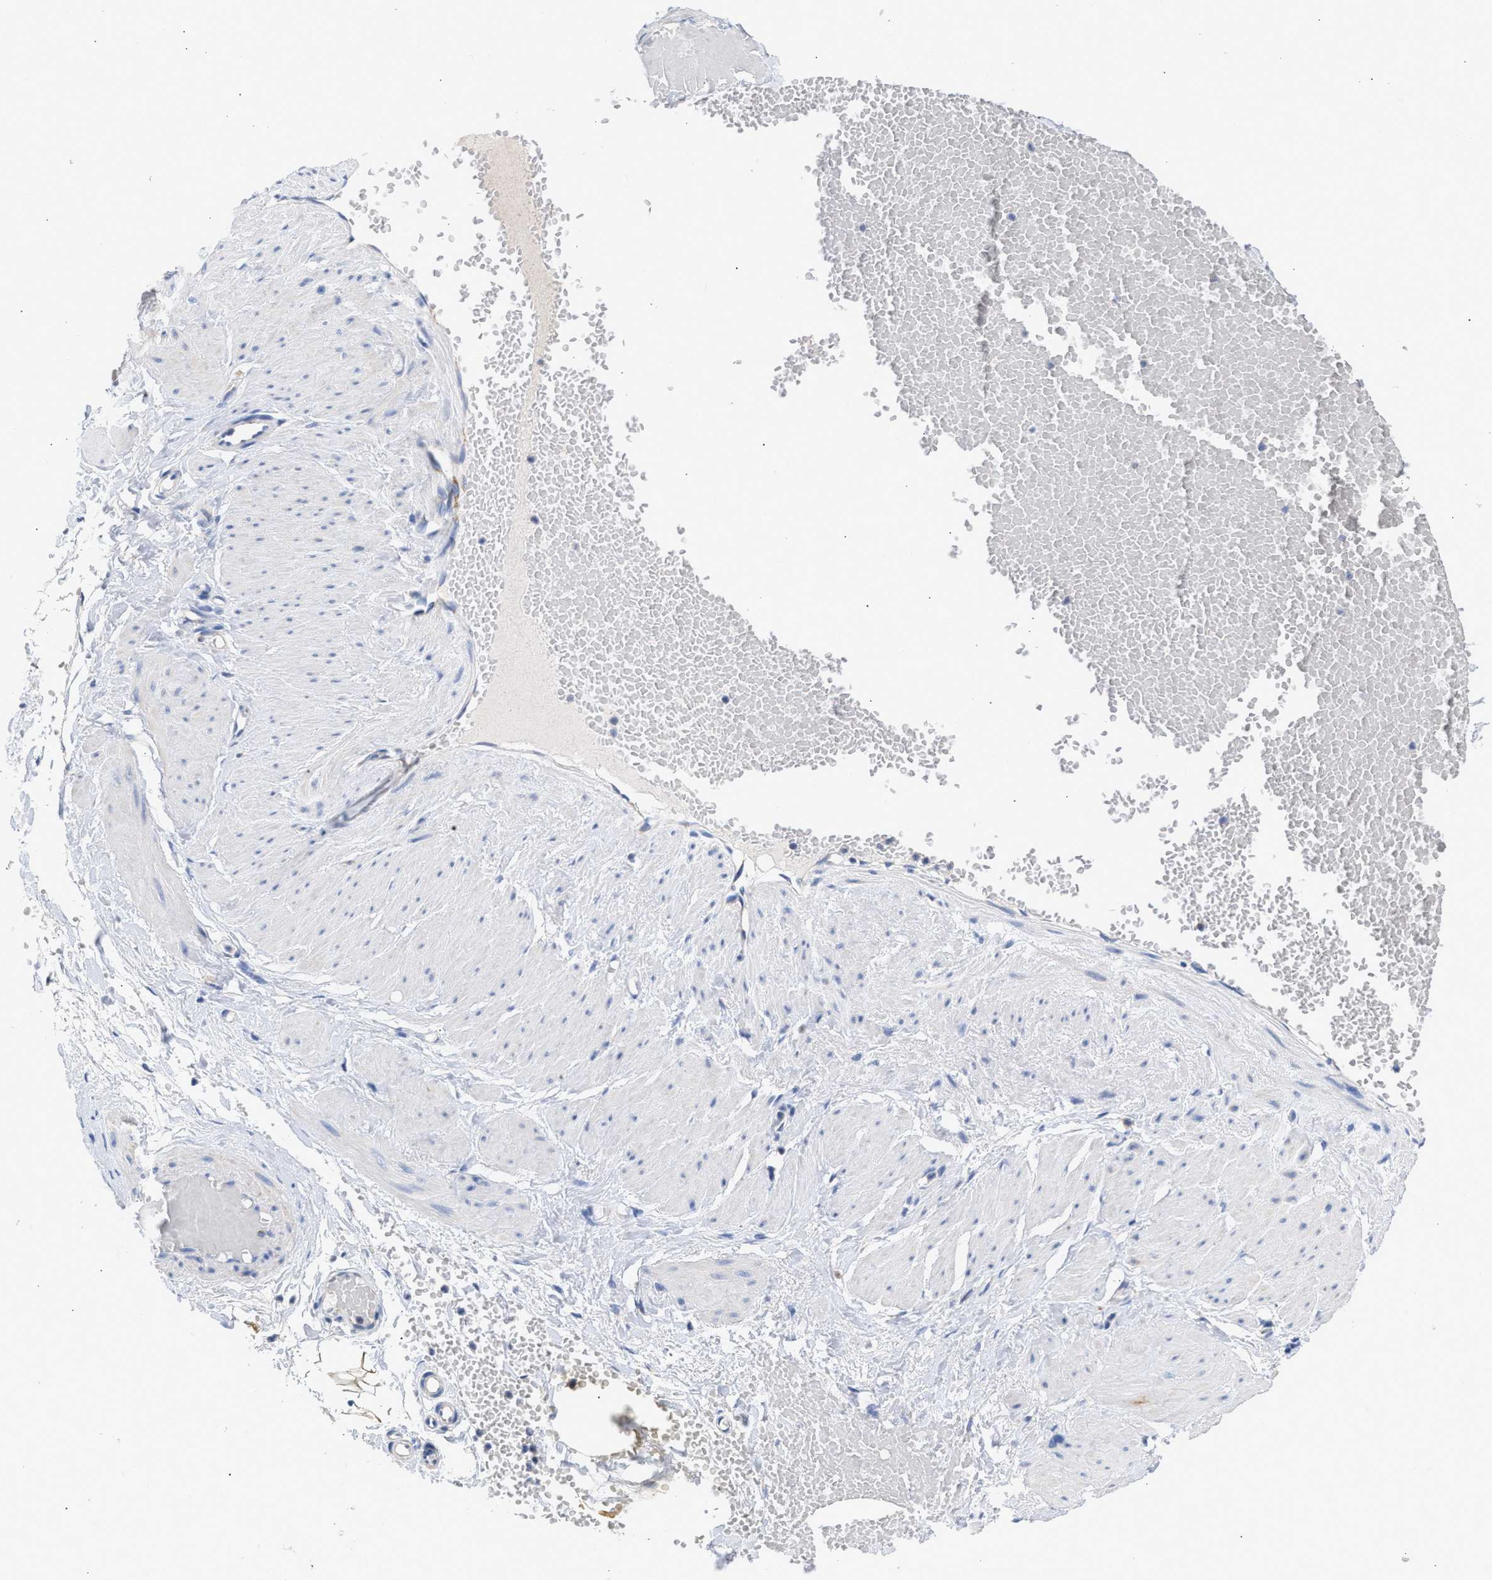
{"staining": {"intensity": "negative", "quantity": "none", "location": "none"}, "tissue": "adipose tissue", "cell_type": "Adipocytes", "image_type": "normal", "snomed": [{"axis": "morphology", "description": "Normal tissue, NOS"}, {"axis": "topography", "description": "Soft tissue"}], "caption": "A histopathology image of adipose tissue stained for a protein reveals no brown staining in adipocytes.", "gene": "ACOT13", "patient": {"sex": "male", "age": 72}}